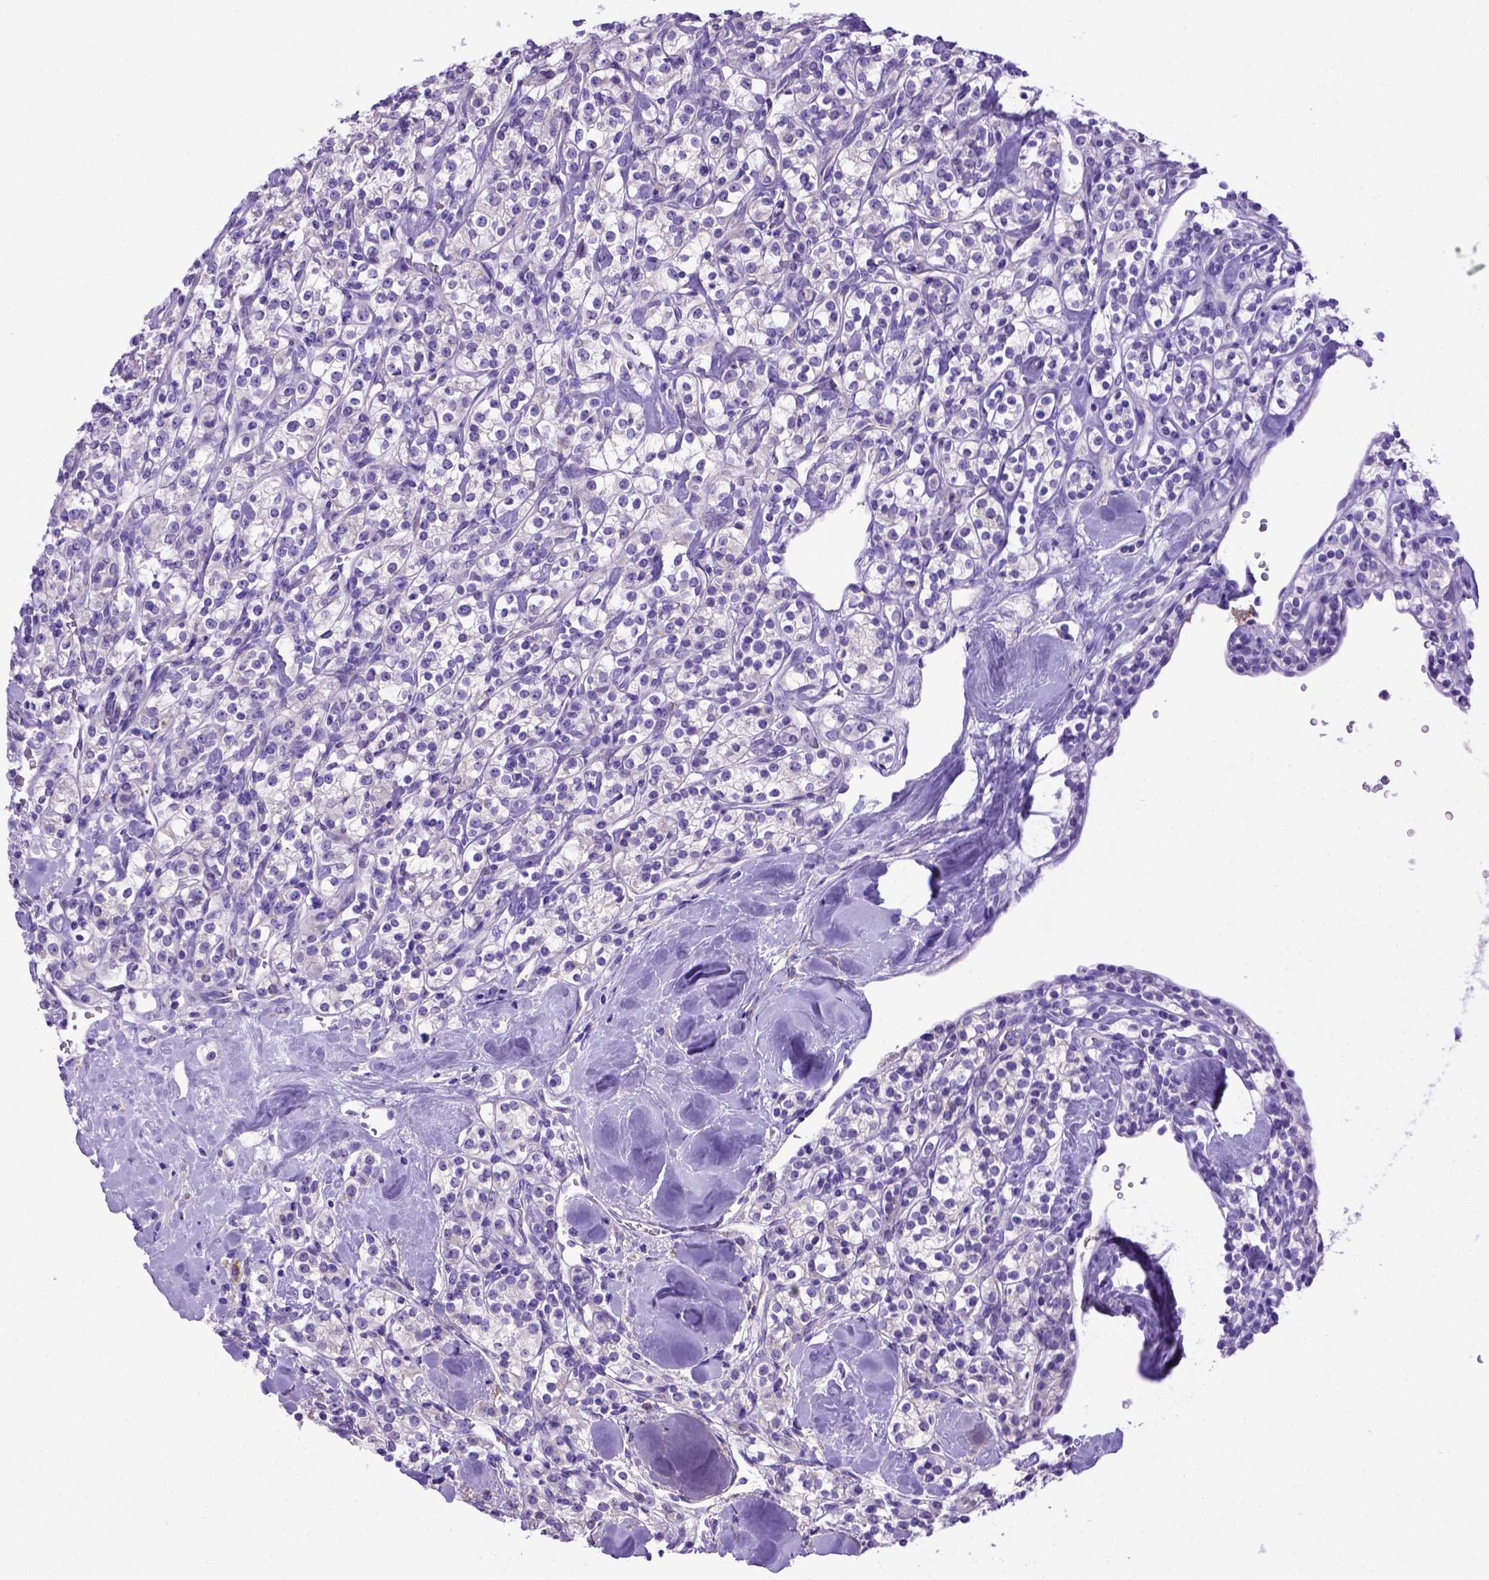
{"staining": {"intensity": "negative", "quantity": "none", "location": "none"}, "tissue": "renal cancer", "cell_type": "Tumor cells", "image_type": "cancer", "snomed": [{"axis": "morphology", "description": "Adenocarcinoma, NOS"}, {"axis": "topography", "description": "Kidney"}], "caption": "A histopathology image of renal cancer (adenocarcinoma) stained for a protein demonstrates no brown staining in tumor cells.", "gene": "PTGES", "patient": {"sex": "male", "age": 77}}